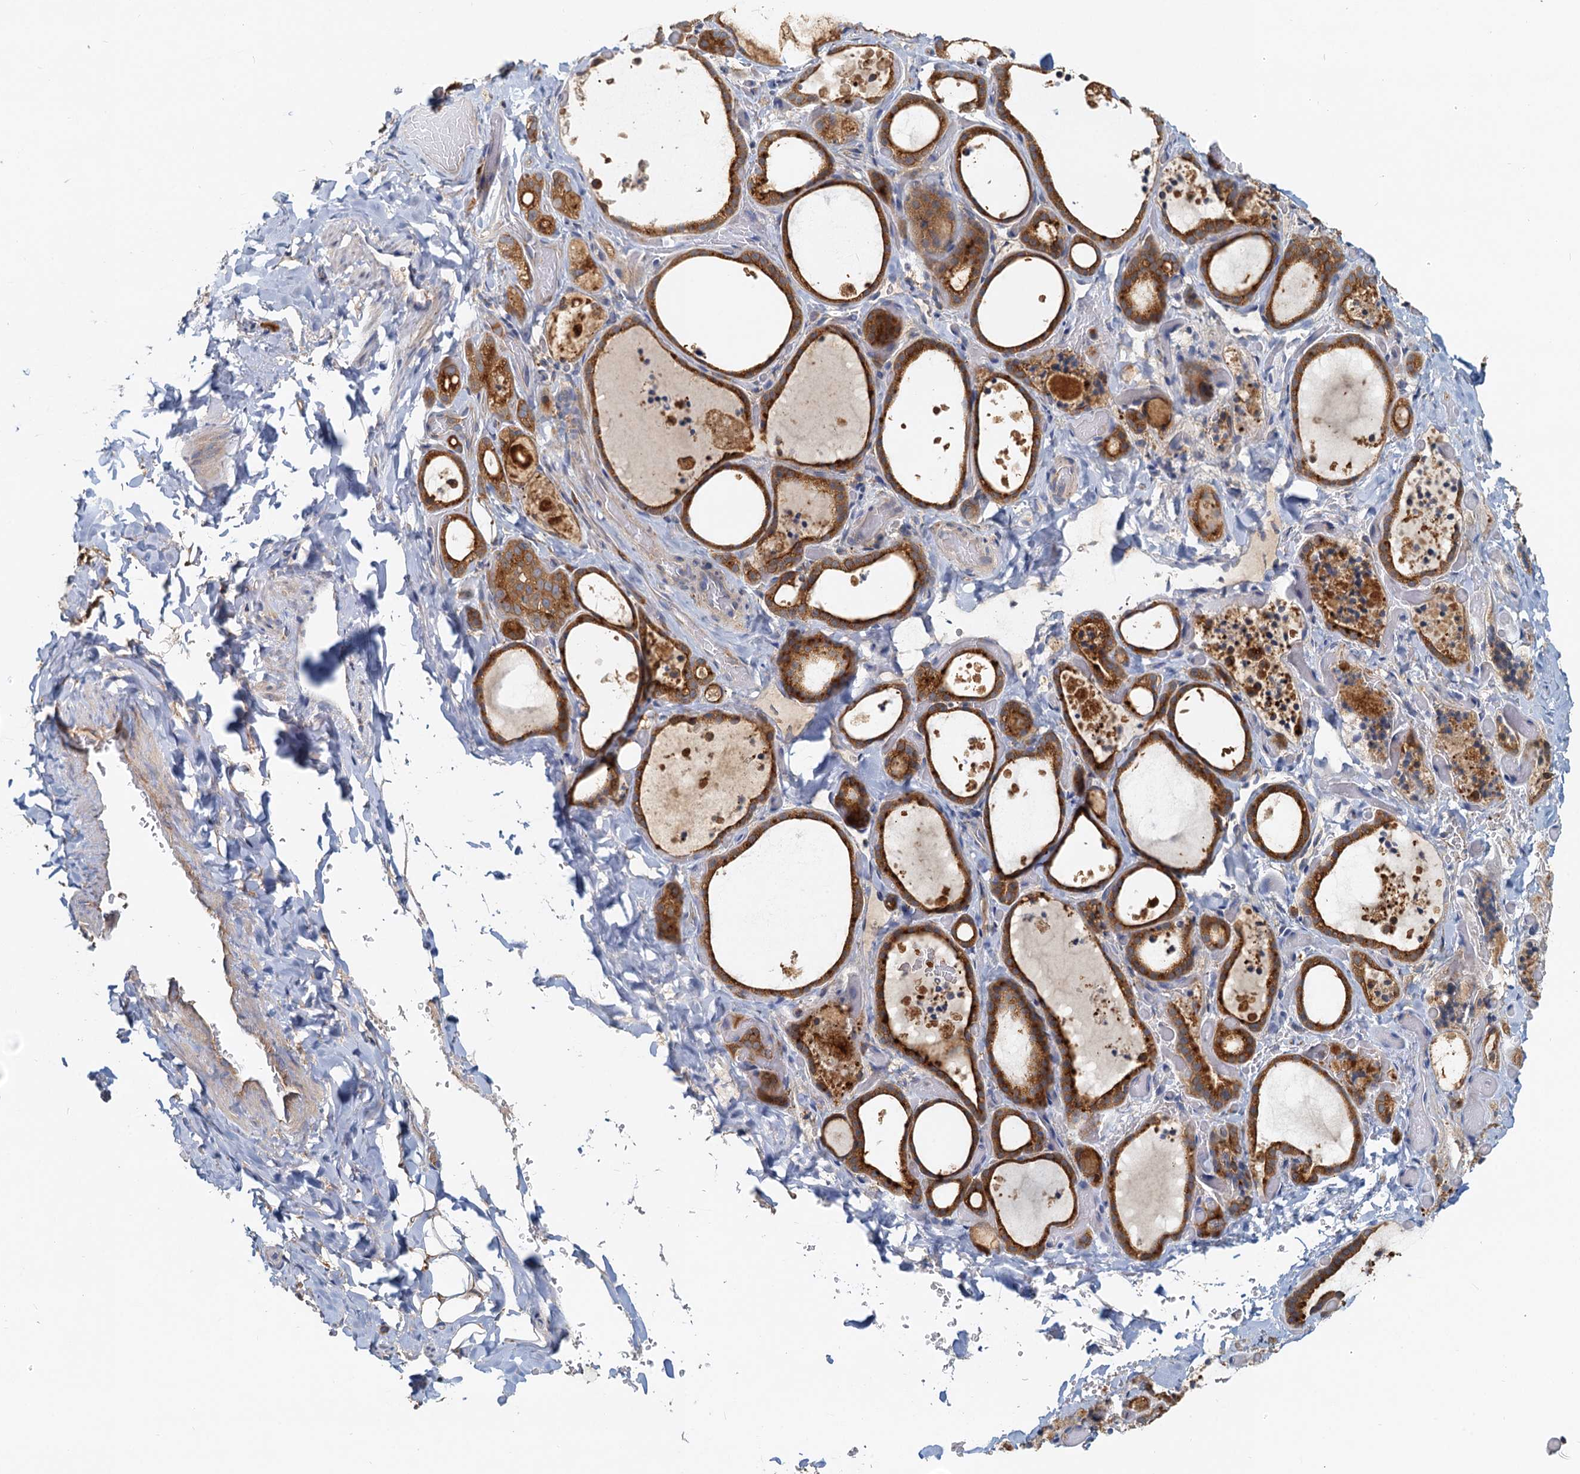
{"staining": {"intensity": "moderate", "quantity": ">75%", "location": "cytoplasmic/membranous"}, "tissue": "thyroid gland", "cell_type": "Glandular cells", "image_type": "normal", "snomed": [{"axis": "morphology", "description": "Normal tissue, NOS"}, {"axis": "topography", "description": "Thyroid gland"}], "caption": "A medium amount of moderate cytoplasmic/membranous positivity is present in approximately >75% of glandular cells in normal thyroid gland.", "gene": "TOLLIP", "patient": {"sex": "female", "age": 44}}